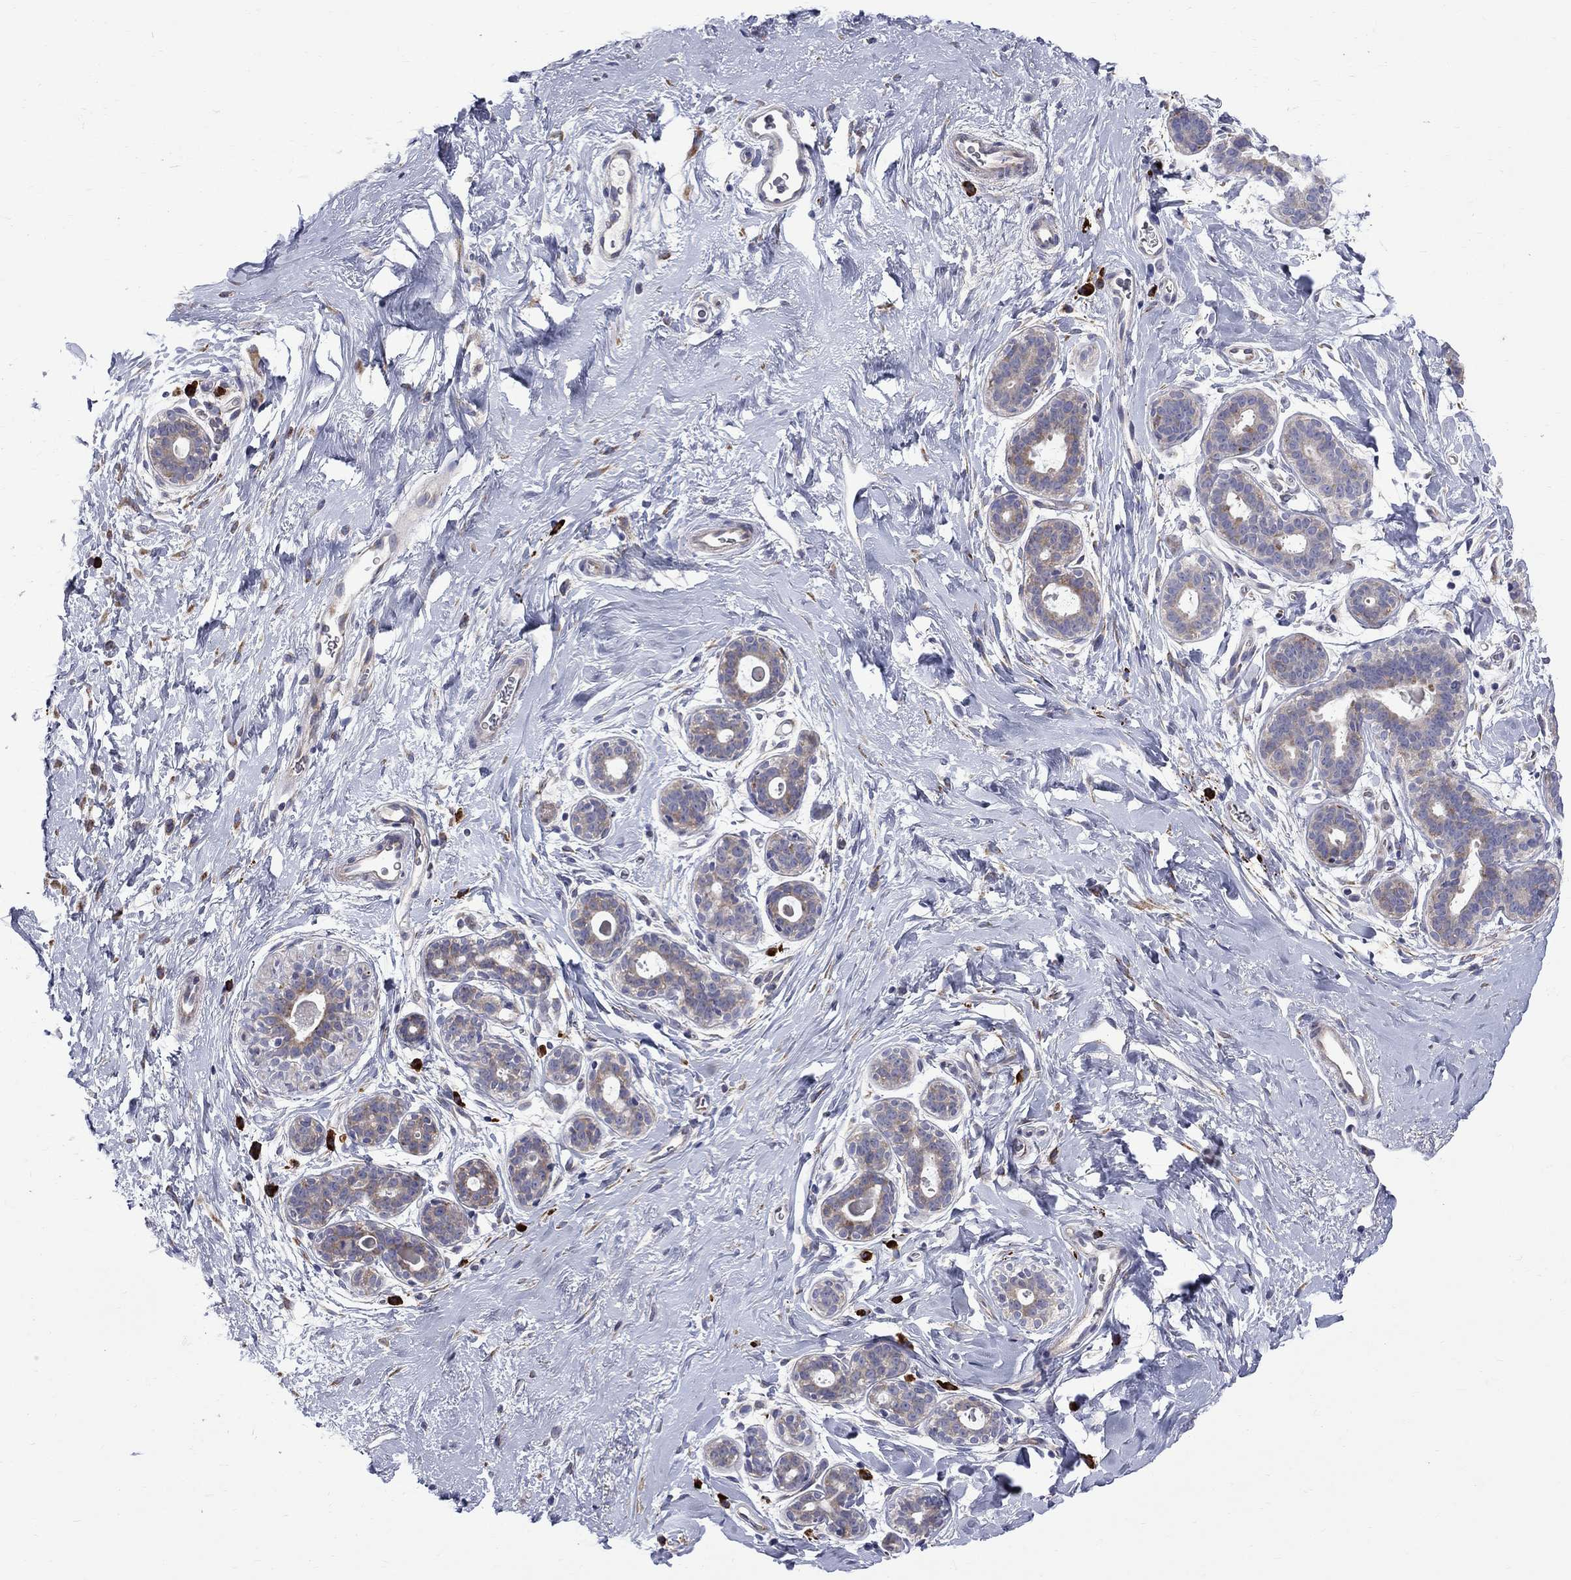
{"staining": {"intensity": "weak", "quantity": "25%-75%", "location": "cytoplasmic/membranous"}, "tissue": "breast", "cell_type": "Glandular cells", "image_type": "normal", "snomed": [{"axis": "morphology", "description": "Normal tissue, NOS"}, {"axis": "topography", "description": "Breast"}], "caption": "Breast was stained to show a protein in brown. There is low levels of weak cytoplasmic/membranous positivity in about 25%-75% of glandular cells. The staining was performed using DAB (3,3'-diaminobenzidine), with brown indicating positive protein expression. Nuclei are stained blue with hematoxylin.", "gene": "ASNS", "patient": {"sex": "female", "age": 43}}